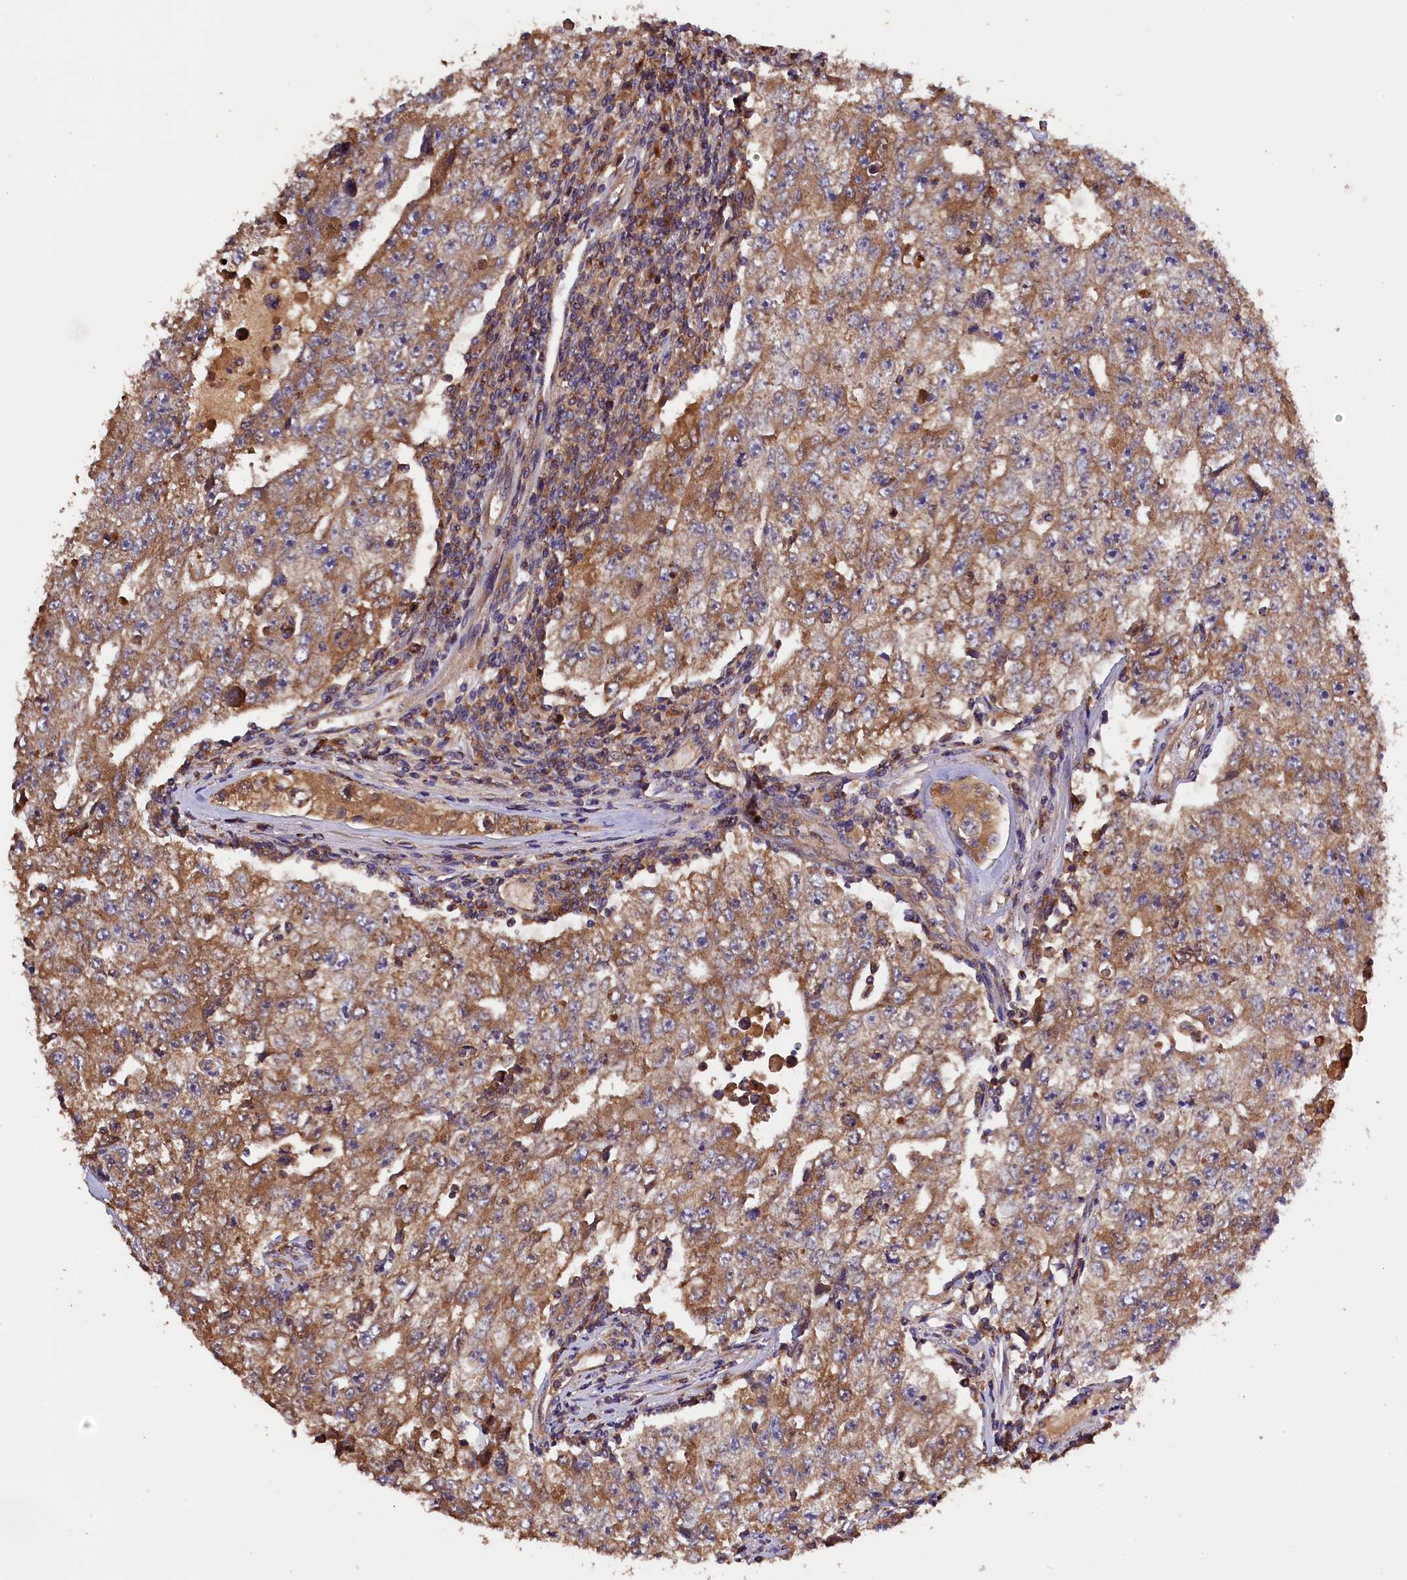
{"staining": {"intensity": "moderate", "quantity": ">75%", "location": "cytoplasmic/membranous"}, "tissue": "testis cancer", "cell_type": "Tumor cells", "image_type": "cancer", "snomed": [{"axis": "morphology", "description": "Carcinoma, Embryonal, NOS"}, {"axis": "topography", "description": "Testis"}], "caption": "IHC photomicrograph of neoplastic tissue: human testis cancer stained using immunohistochemistry (IHC) exhibits medium levels of moderate protein expression localized specifically in the cytoplasmic/membranous of tumor cells, appearing as a cytoplasmic/membranous brown color.", "gene": "KLC2", "patient": {"sex": "male", "age": 17}}